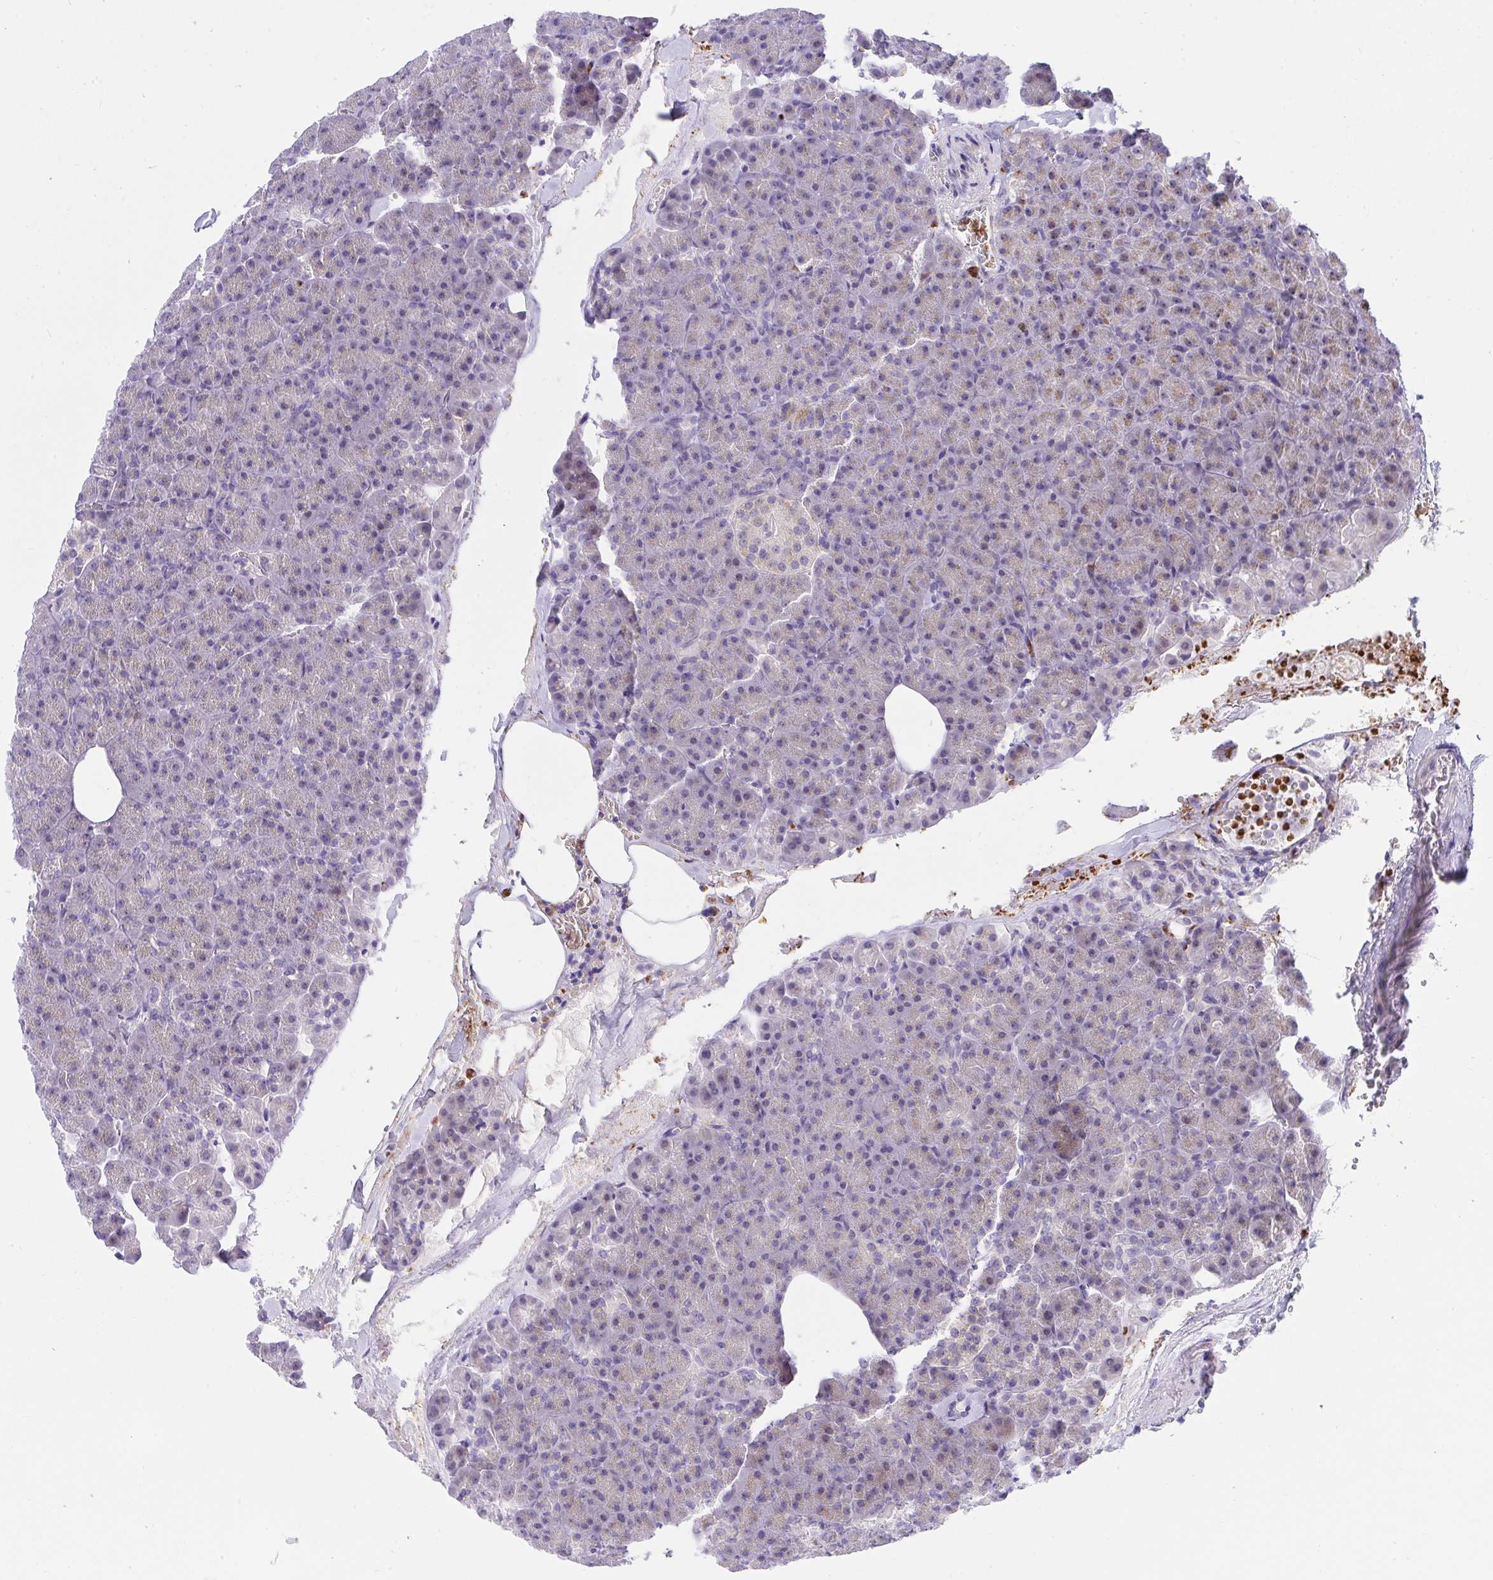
{"staining": {"intensity": "weak", "quantity": "<25%", "location": "cytoplasmic/membranous"}, "tissue": "pancreas", "cell_type": "Exocrine glandular cells", "image_type": "normal", "snomed": [{"axis": "morphology", "description": "Normal tissue, NOS"}, {"axis": "topography", "description": "Pancreas"}], "caption": "This is a photomicrograph of immunohistochemistry (IHC) staining of benign pancreas, which shows no expression in exocrine glandular cells.", "gene": "ZNF554", "patient": {"sex": "female", "age": 74}}